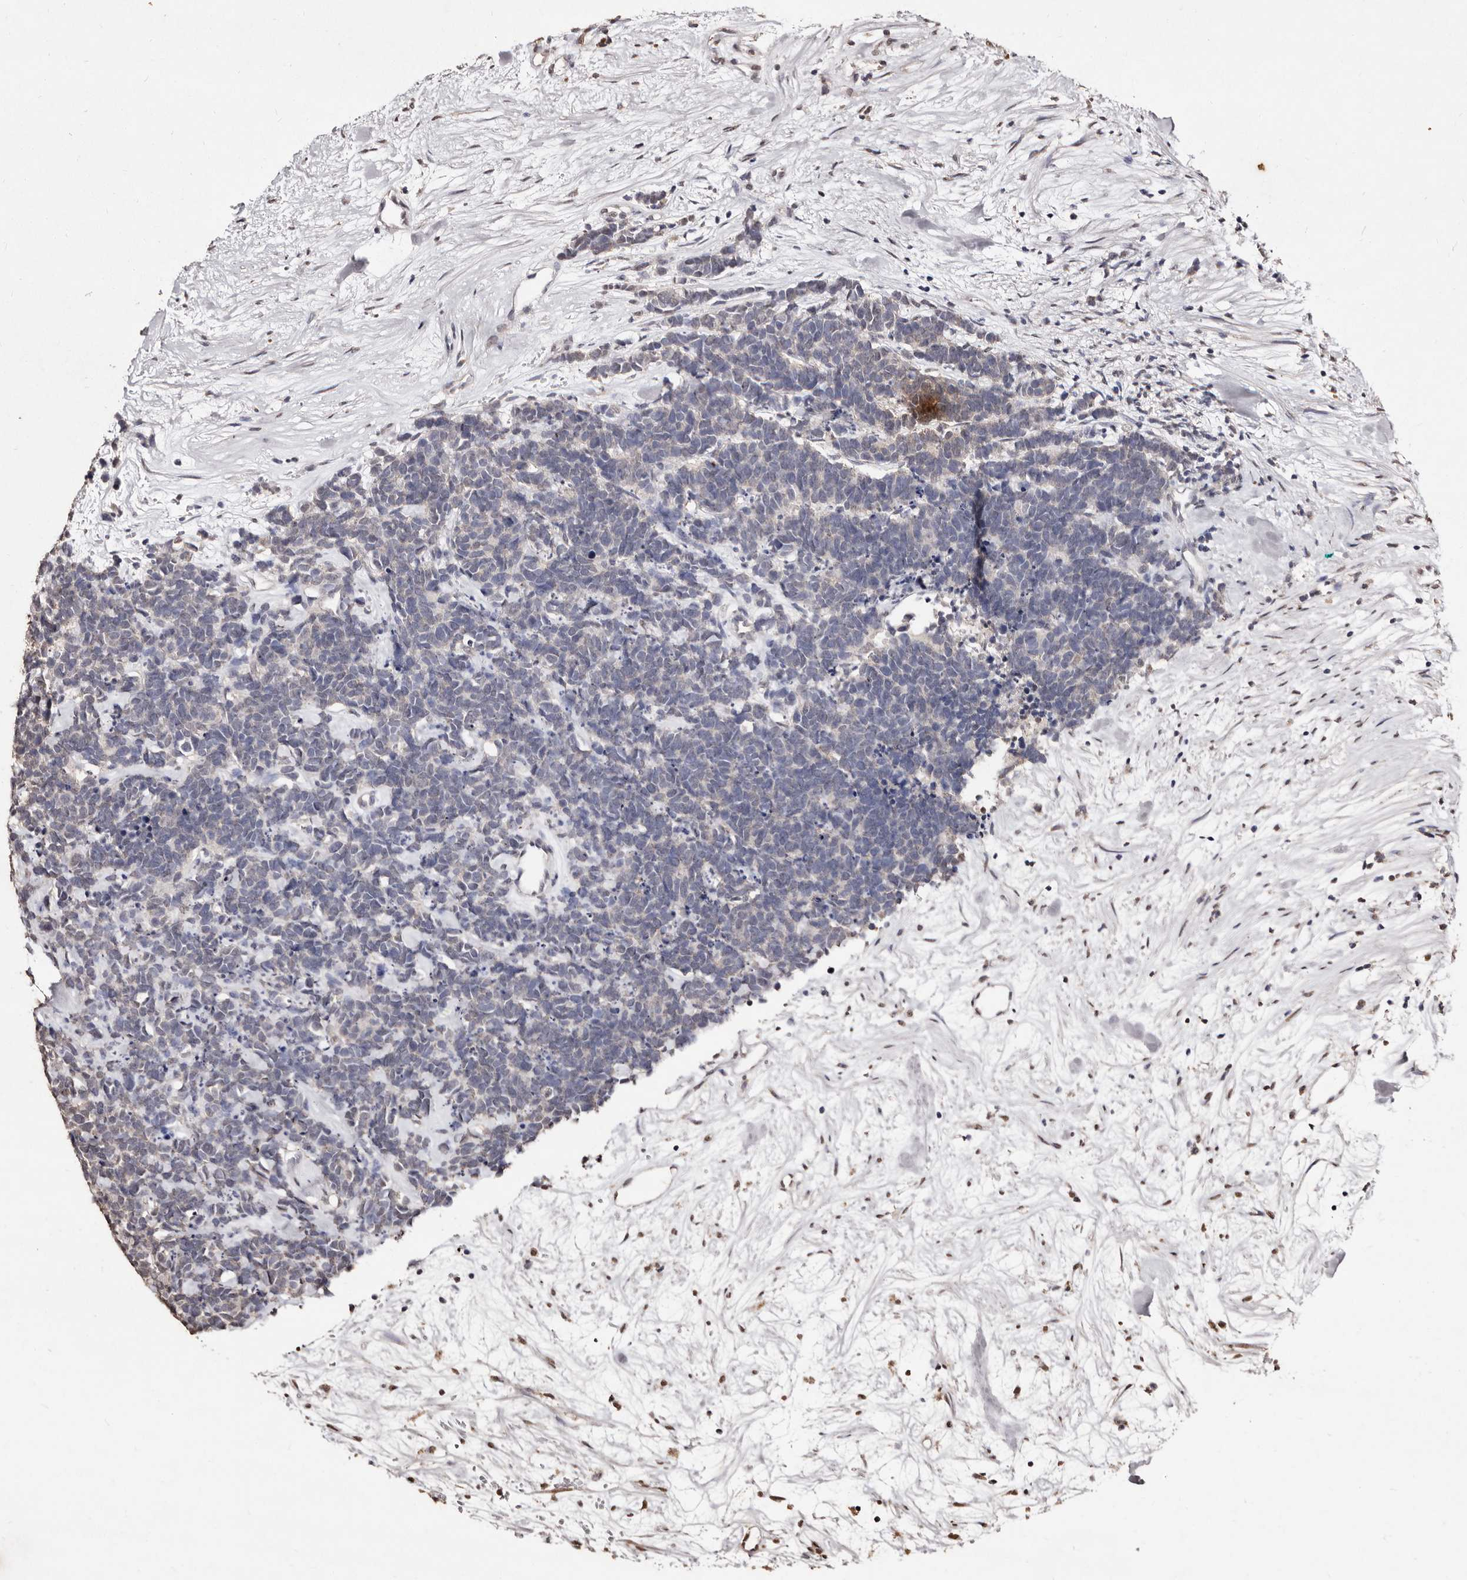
{"staining": {"intensity": "negative", "quantity": "none", "location": "none"}, "tissue": "carcinoid", "cell_type": "Tumor cells", "image_type": "cancer", "snomed": [{"axis": "morphology", "description": "Carcinoma, NOS"}, {"axis": "morphology", "description": "Carcinoid, malignant, NOS"}, {"axis": "topography", "description": "Urinary bladder"}], "caption": "Immunohistochemistry photomicrograph of neoplastic tissue: human carcinoid stained with DAB displays no significant protein staining in tumor cells.", "gene": "ERBB4", "patient": {"sex": "male", "age": 57}}